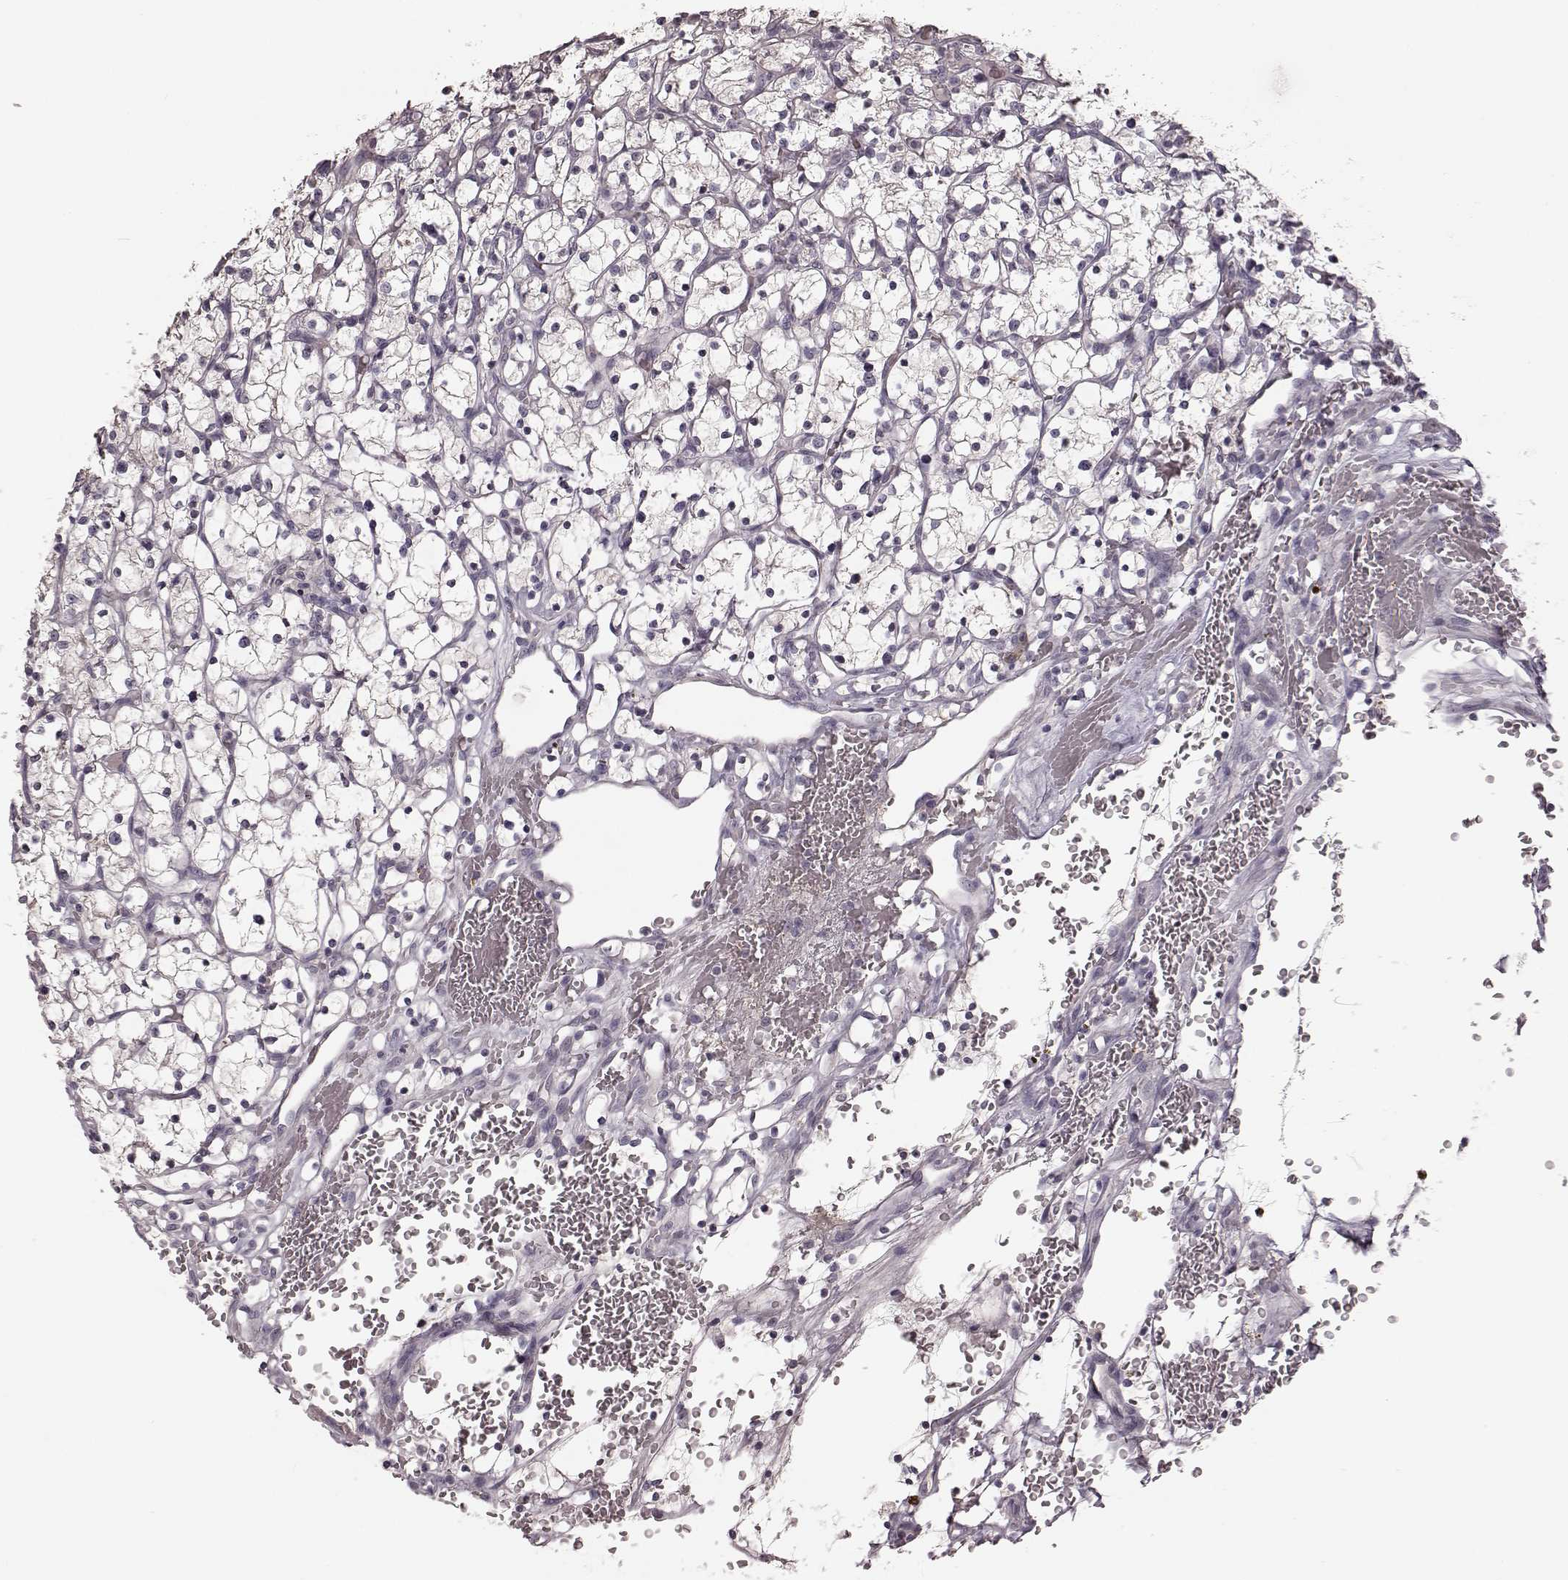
{"staining": {"intensity": "negative", "quantity": "none", "location": "none"}, "tissue": "renal cancer", "cell_type": "Tumor cells", "image_type": "cancer", "snomed": [{"axis": "morphology", "description": "Adenocarcinoma, NOS"}, {"axis": "topography", "description": "Kidney"}], "caption": "Immunohistochemistry of renal cancer (adenocarcinoma) shows no positivity in tumor cells.", "gene": "MIA", "patient": {"sex": "female", "age": 64}}